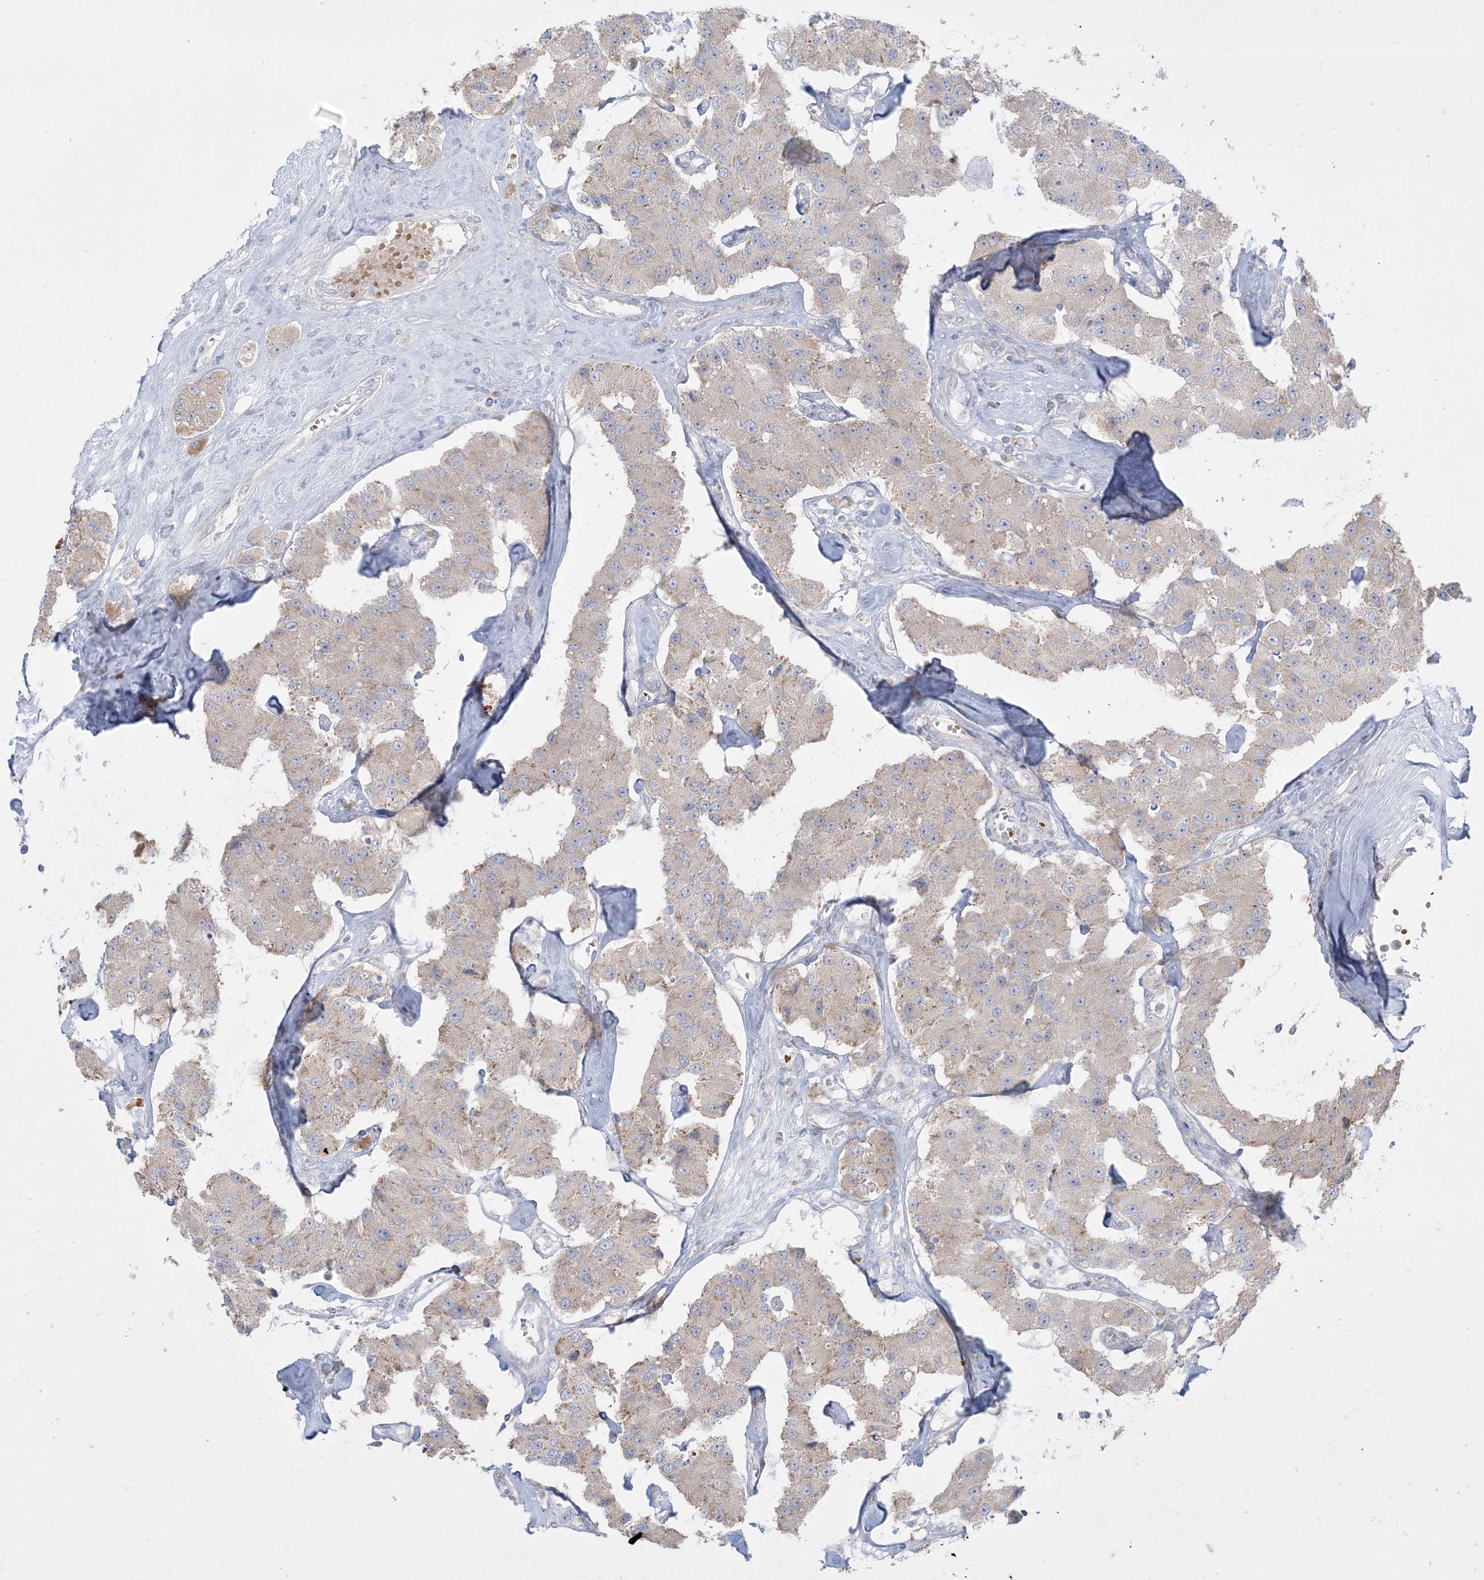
{"staining": {"intensity": "negative", "quantity": "none", "location": "none"}, "tissue": "carcinoid", "cell_type": "Tumor cells", "image_type": "cancer", "snomed": [{"axis": "morphology", "description": "Carcinoid, malignant, NOS"}, {"axis": "topography", "description": "Pancreas"}], "caption": "This is an immunohistochemistry photomicrograph of human carcinoid (malignant). There is no staining in tumor cells.", "gene": "MMGT1", "patient": {"sex": "male", "age": 41}}